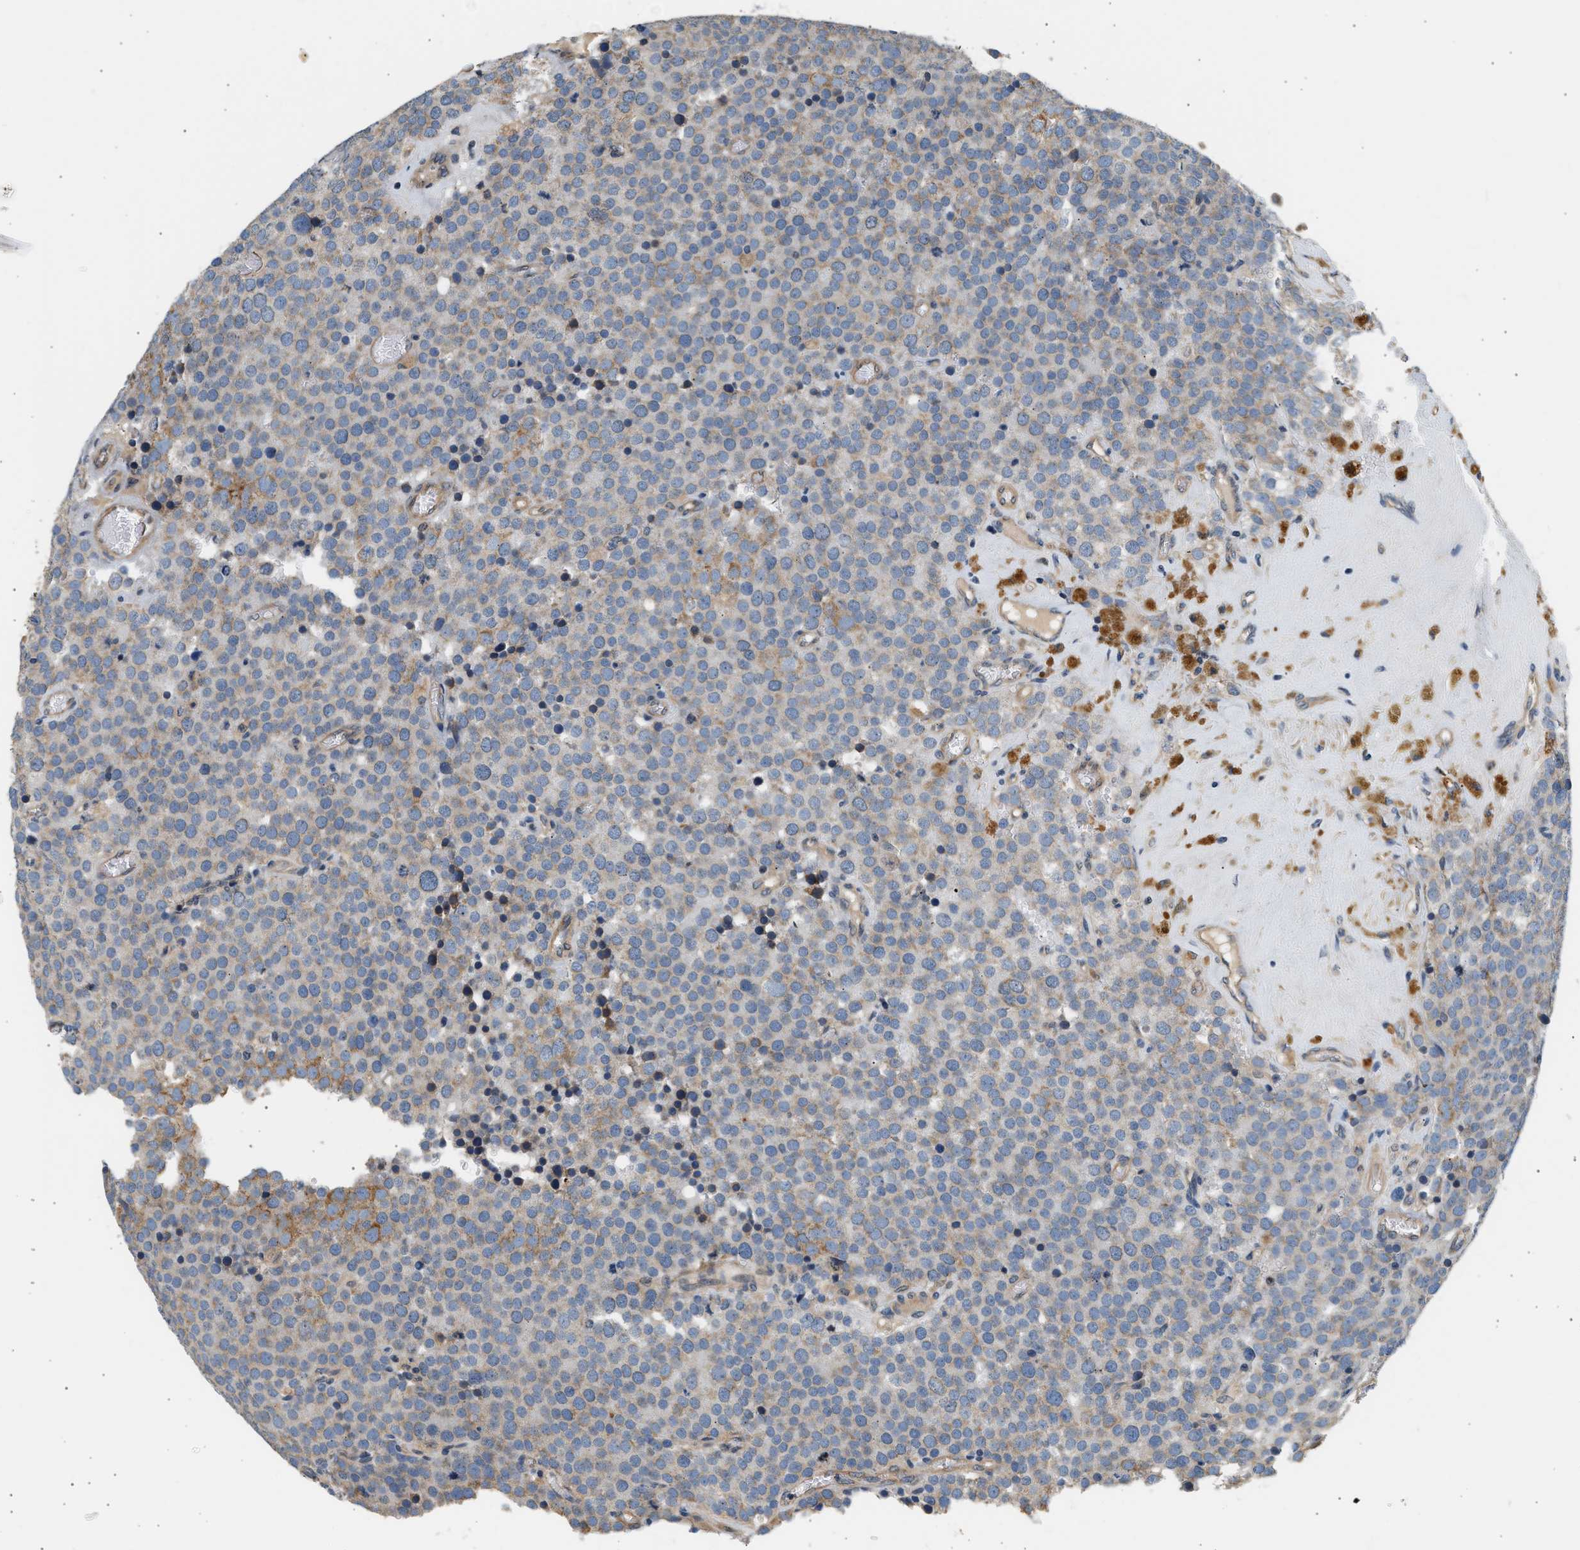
{"staining": {"intensity": "strong", "quantity": "<25%", "location": "cytoplasmic/membranous"}, "tissue": "testis cancer", "cell_type": "Tumor cells", "image_type": "cancer", "snomed": [{"axis": "morphology", "description": "Normal tissue, NOS"}, {"axis": "morphology", "description": "Seminoma, NOS"}, {"axis": "topography", "description": "Testis"}], "caption": "Protein expression analysis of human testis cancer reveals strong cytoplasmic/membranous positivity in about <25% of tumor cells.", "gene": "WDR31", "patient": {"sex": "male", "age": 71}}